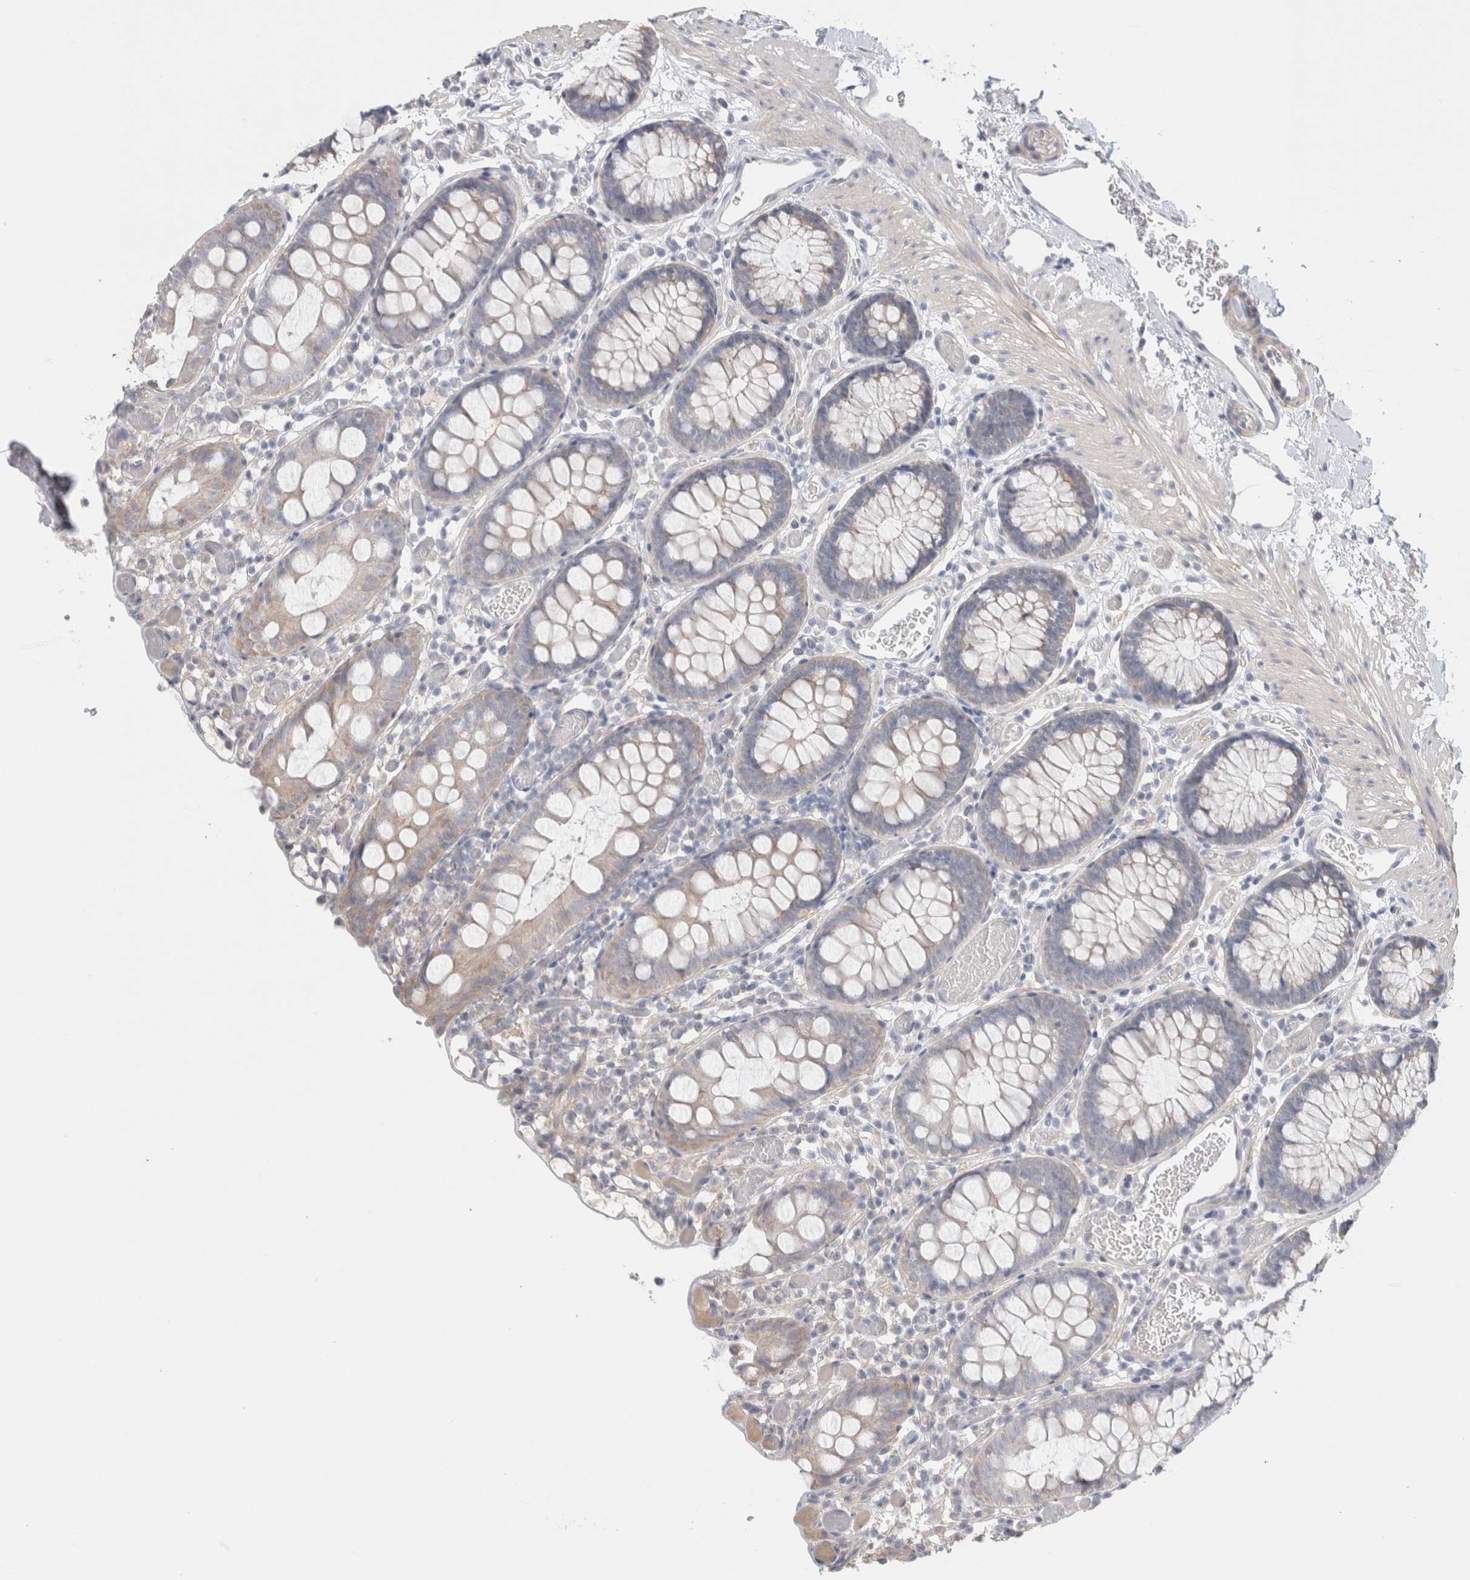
{"staining": {"intensity": "weak", "quantity": ">75%", "location": "cytoplasmic/membranous"}, "tissue": "colon", "cell_type": "Endothelial cells", "image_type": "normal", "snomed": [{"axis": "morphology", "description": "Normal tissue, NOS"}, {"axis": "topography", "description": "Colon"}], "caption": "A low amount of weak cytoplasmic/membranous staining is present in approximately >75% of endothelial cells in benign colon.", "gene": "DMD", "patient": {"sex": "male", "age": 14}}